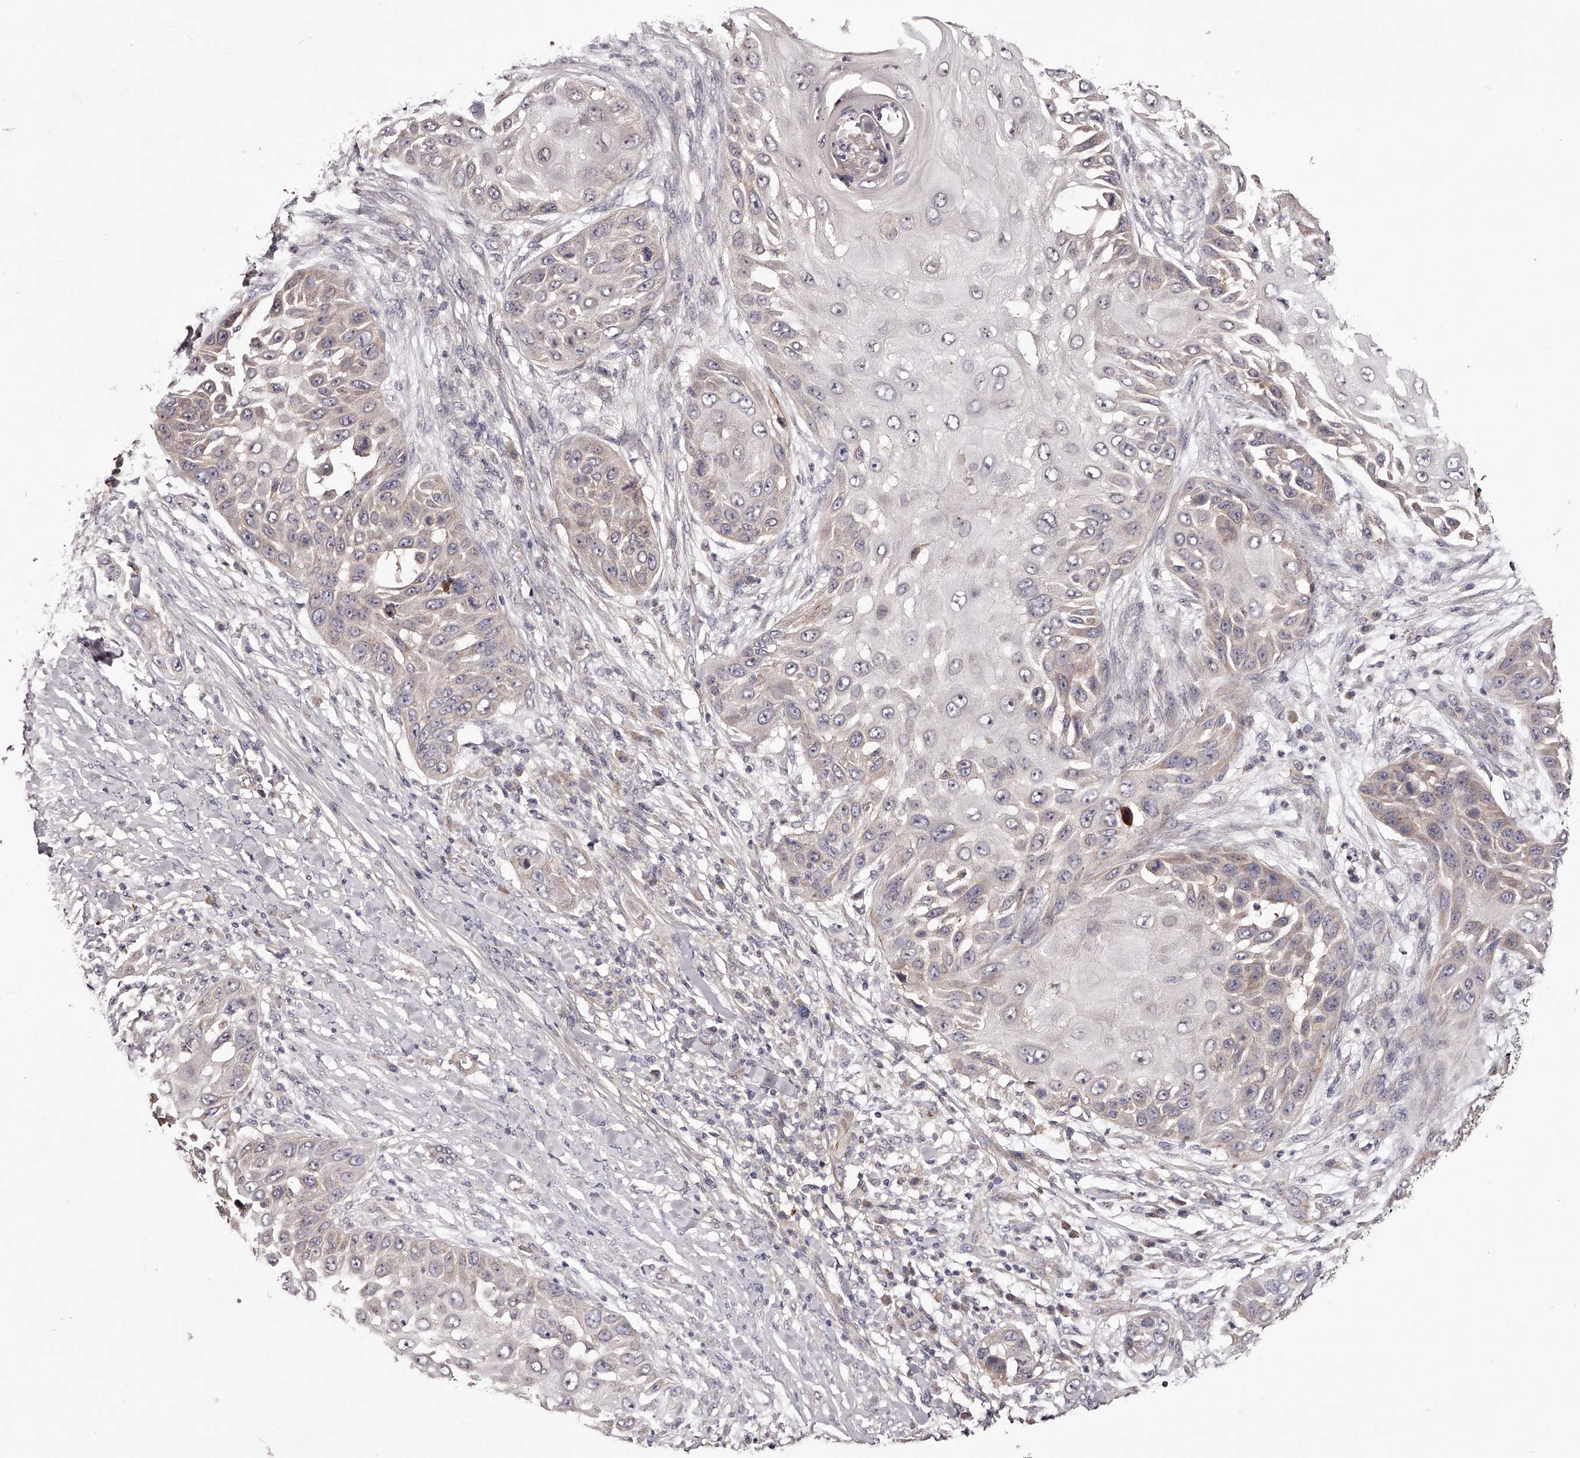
{"staining": {"intensity": "weak", "quantity": "25%-75%", "location": "cytoplasmic/membranous"}, "tissue": "skin cancer", "cell_type": "Tumor cells", "image_type": "cancer", "snomed": [{"axis": "morphology", "description": "Squamous cell carcinoma, NOS"}, {"axis": "topography", "description": "Skin"}], "caption": "IHC image of squamous cell carcinoma (skin) stained for a protein (brown), which displays low levels of weak cytoplasmic/membranous staining in about 25%-75% of tumor cells.", "gene": "ODF2L", "patient": {"sex": "female", "age": 44}}